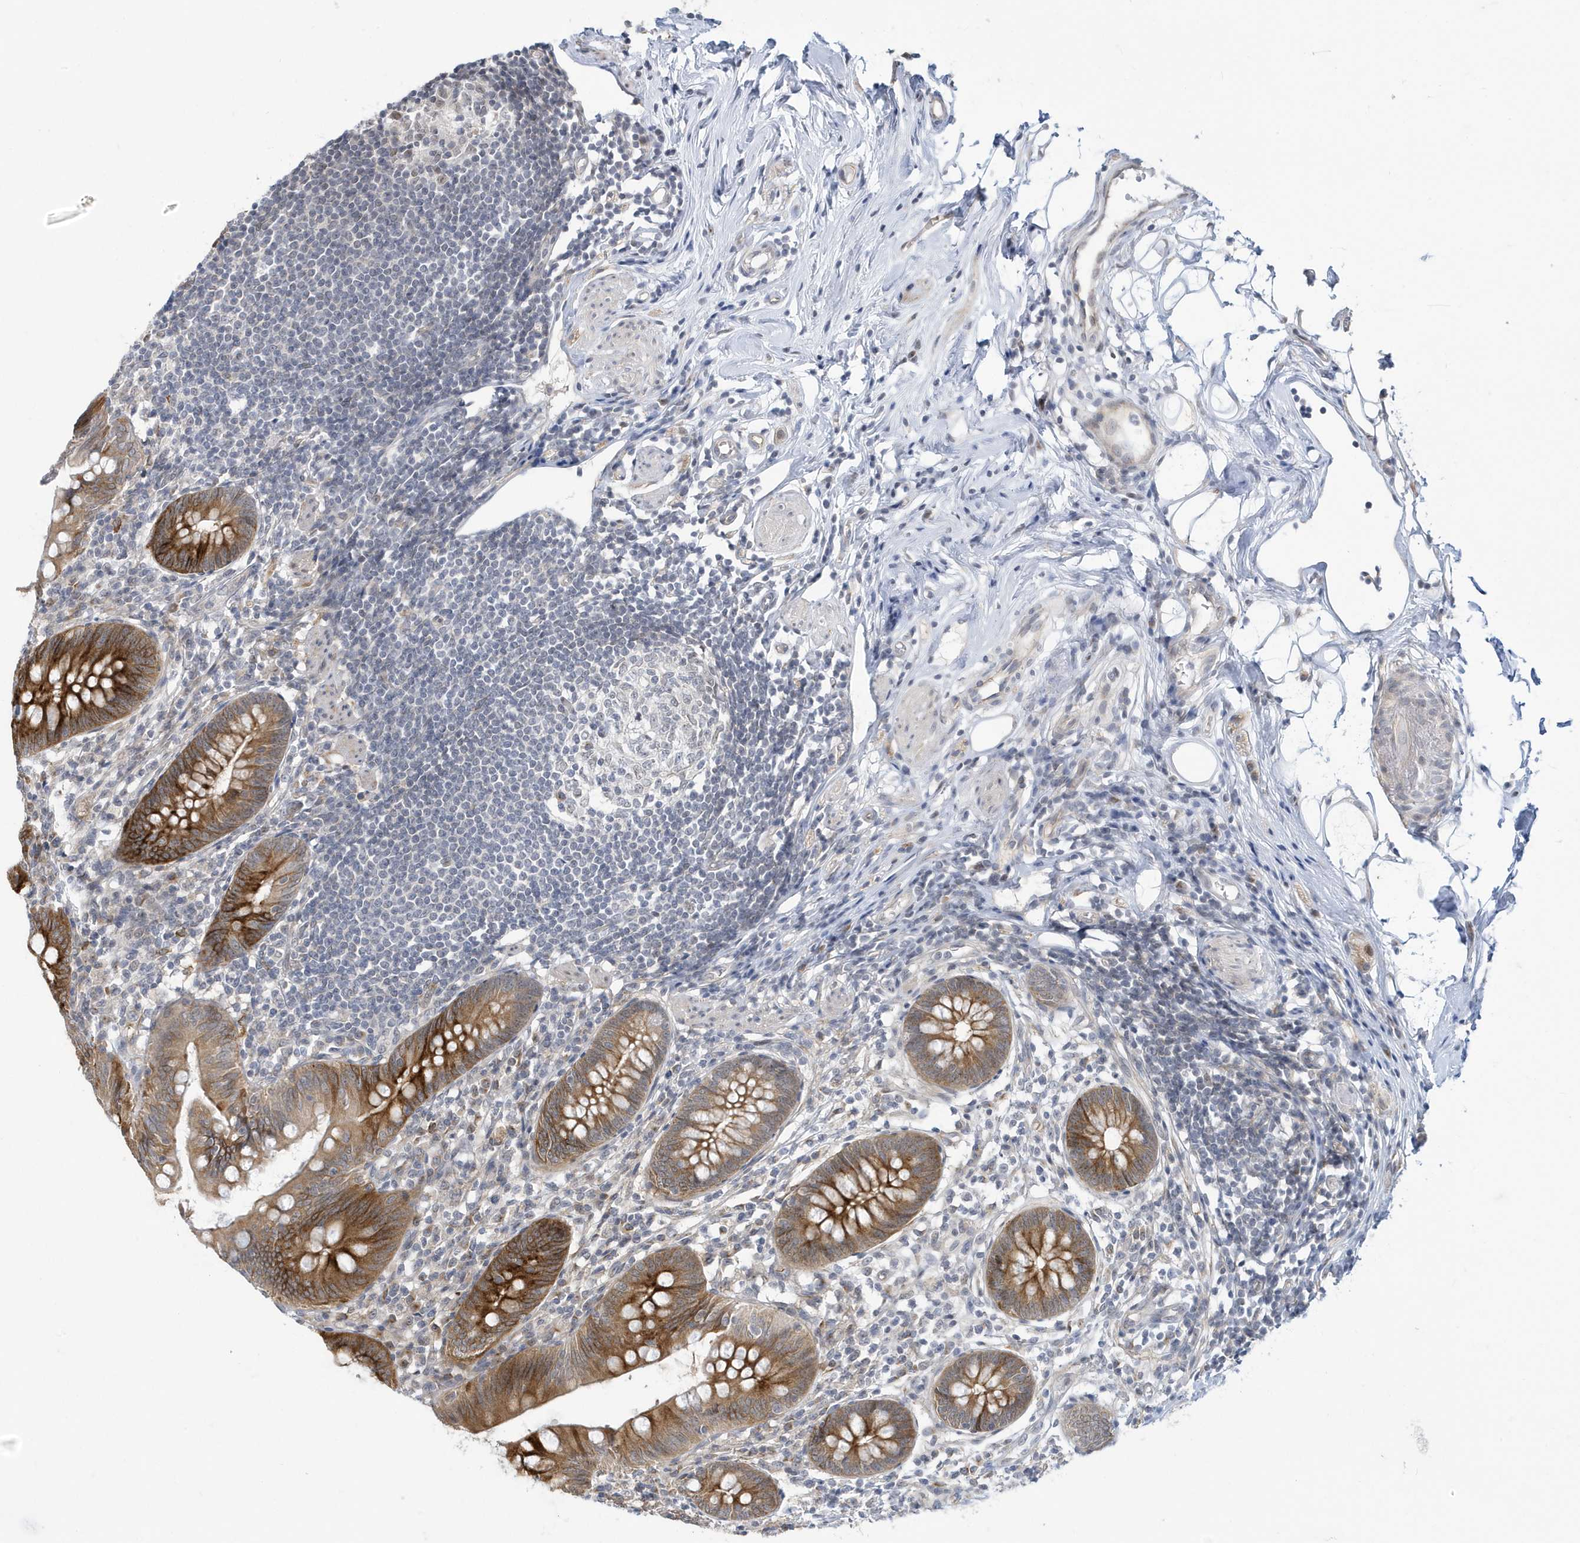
{"staining": {"intensity": "strong", "quantity": ">75%", "location": "cytoplasmic/membranous"}, "tissue": "appendix", "cell_type": "Glandular cells", "image_type": "normal", "snomed": [{"axis": "morphology", "description": "Normal tissue, NOS"}, {"axis": "topography", "description": "Appendix"}], "caption": "IHC (DAB (3,3'-diaminobenzidine)) staining of unremarkable human appendix exhibits strong cytoplasmic/membranous protein expression in about >75% of glandular cells.", "gene": "ZNF654", "patient": {"sex": "female", "age": 62}}